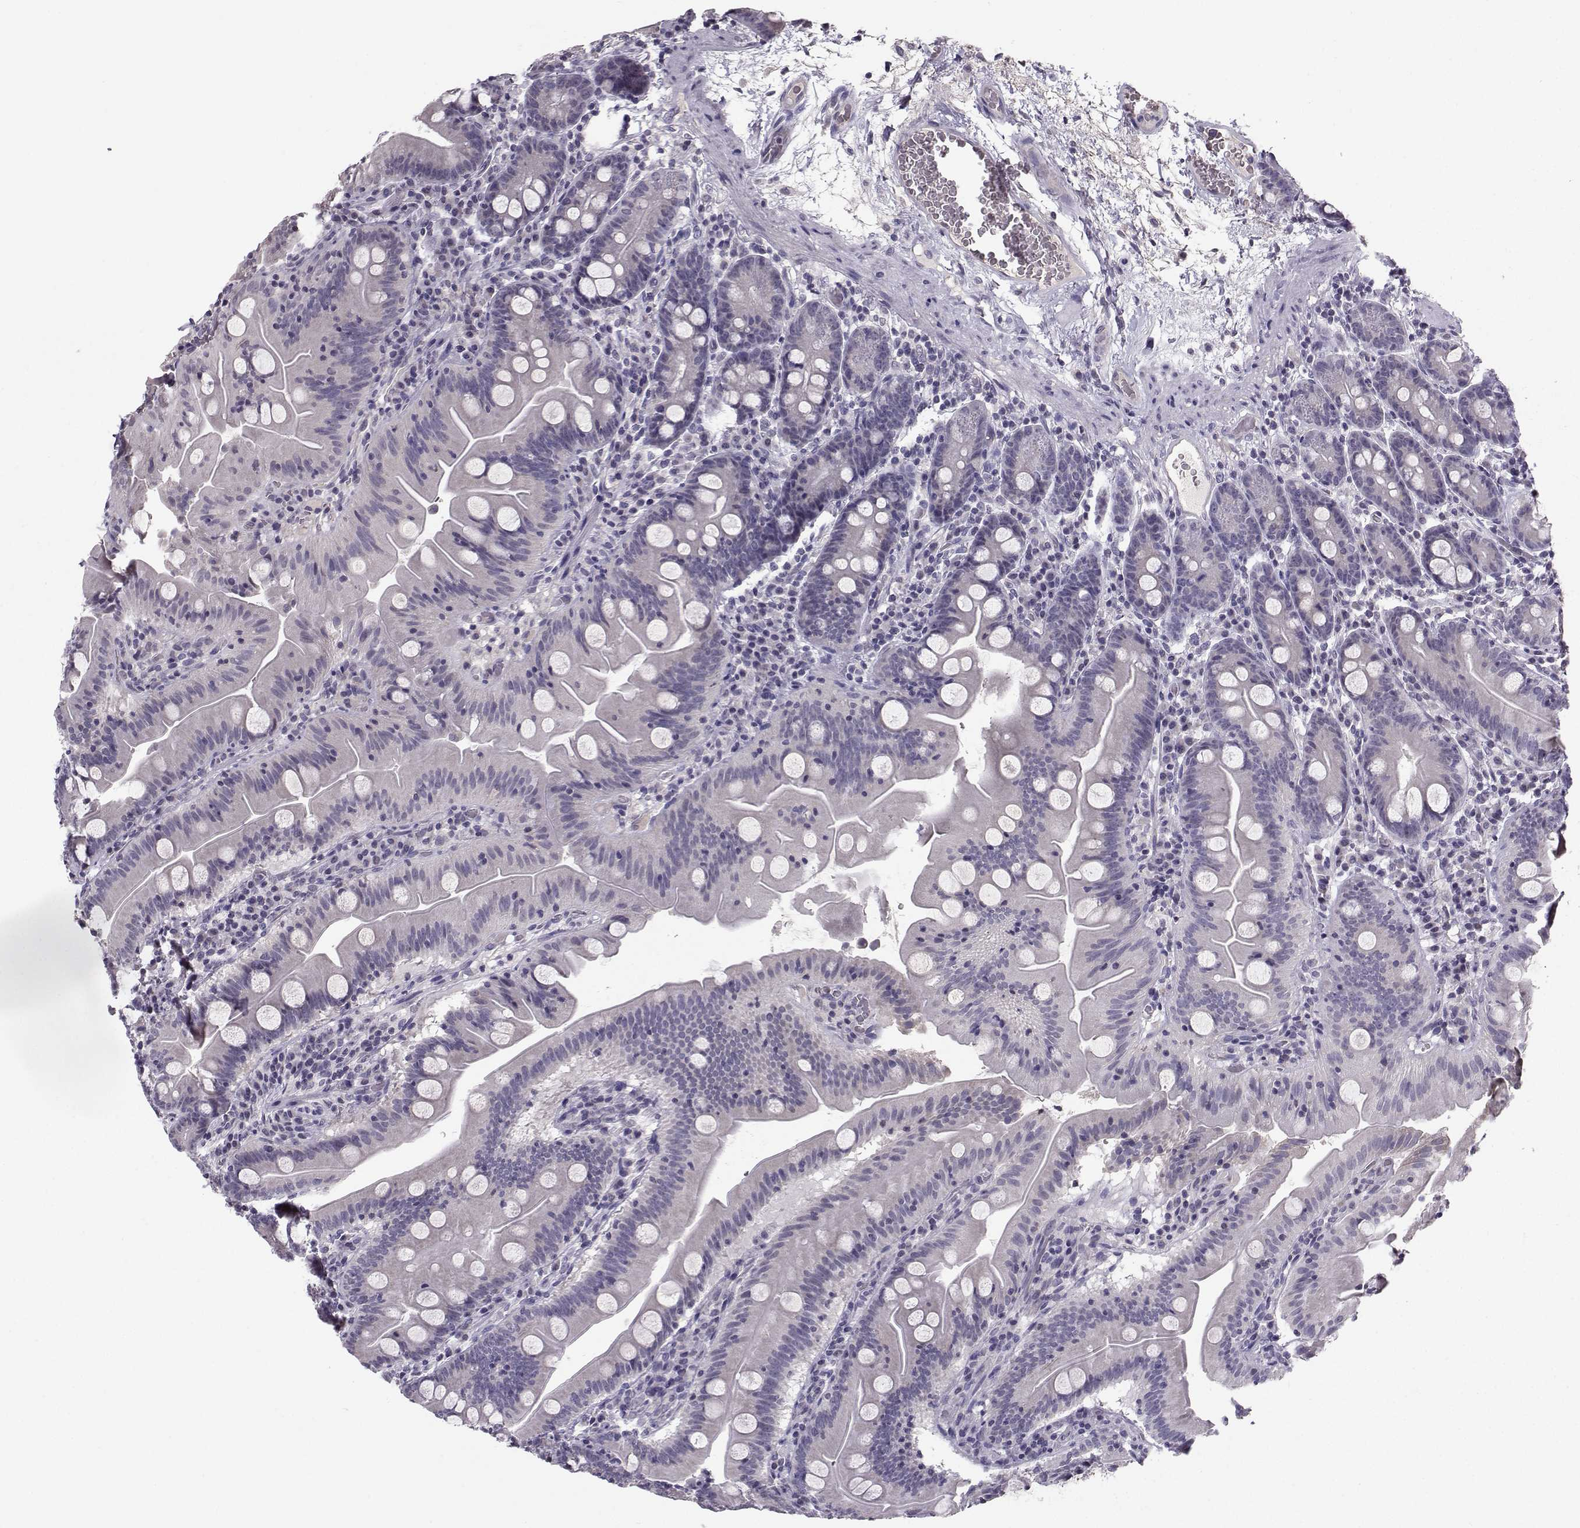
{"staining": {"intensity": "negative", "quantity": "none", "location": "none"}, "tissue": "small intestine", "cell_type": "Glandular cells", "image_type": "normal", "snomed": [{"axis": "morphology", "description": "Normal tissue, NOS"}, {"axis": "topography", "description": "Small intestine"}], "caption": "Immunohistochemical staining of benign small intestine demonstrates no significant staining in glandular cells.", "gene": "TSPYL5", "patient": {"sex": "male", "age": 37}}